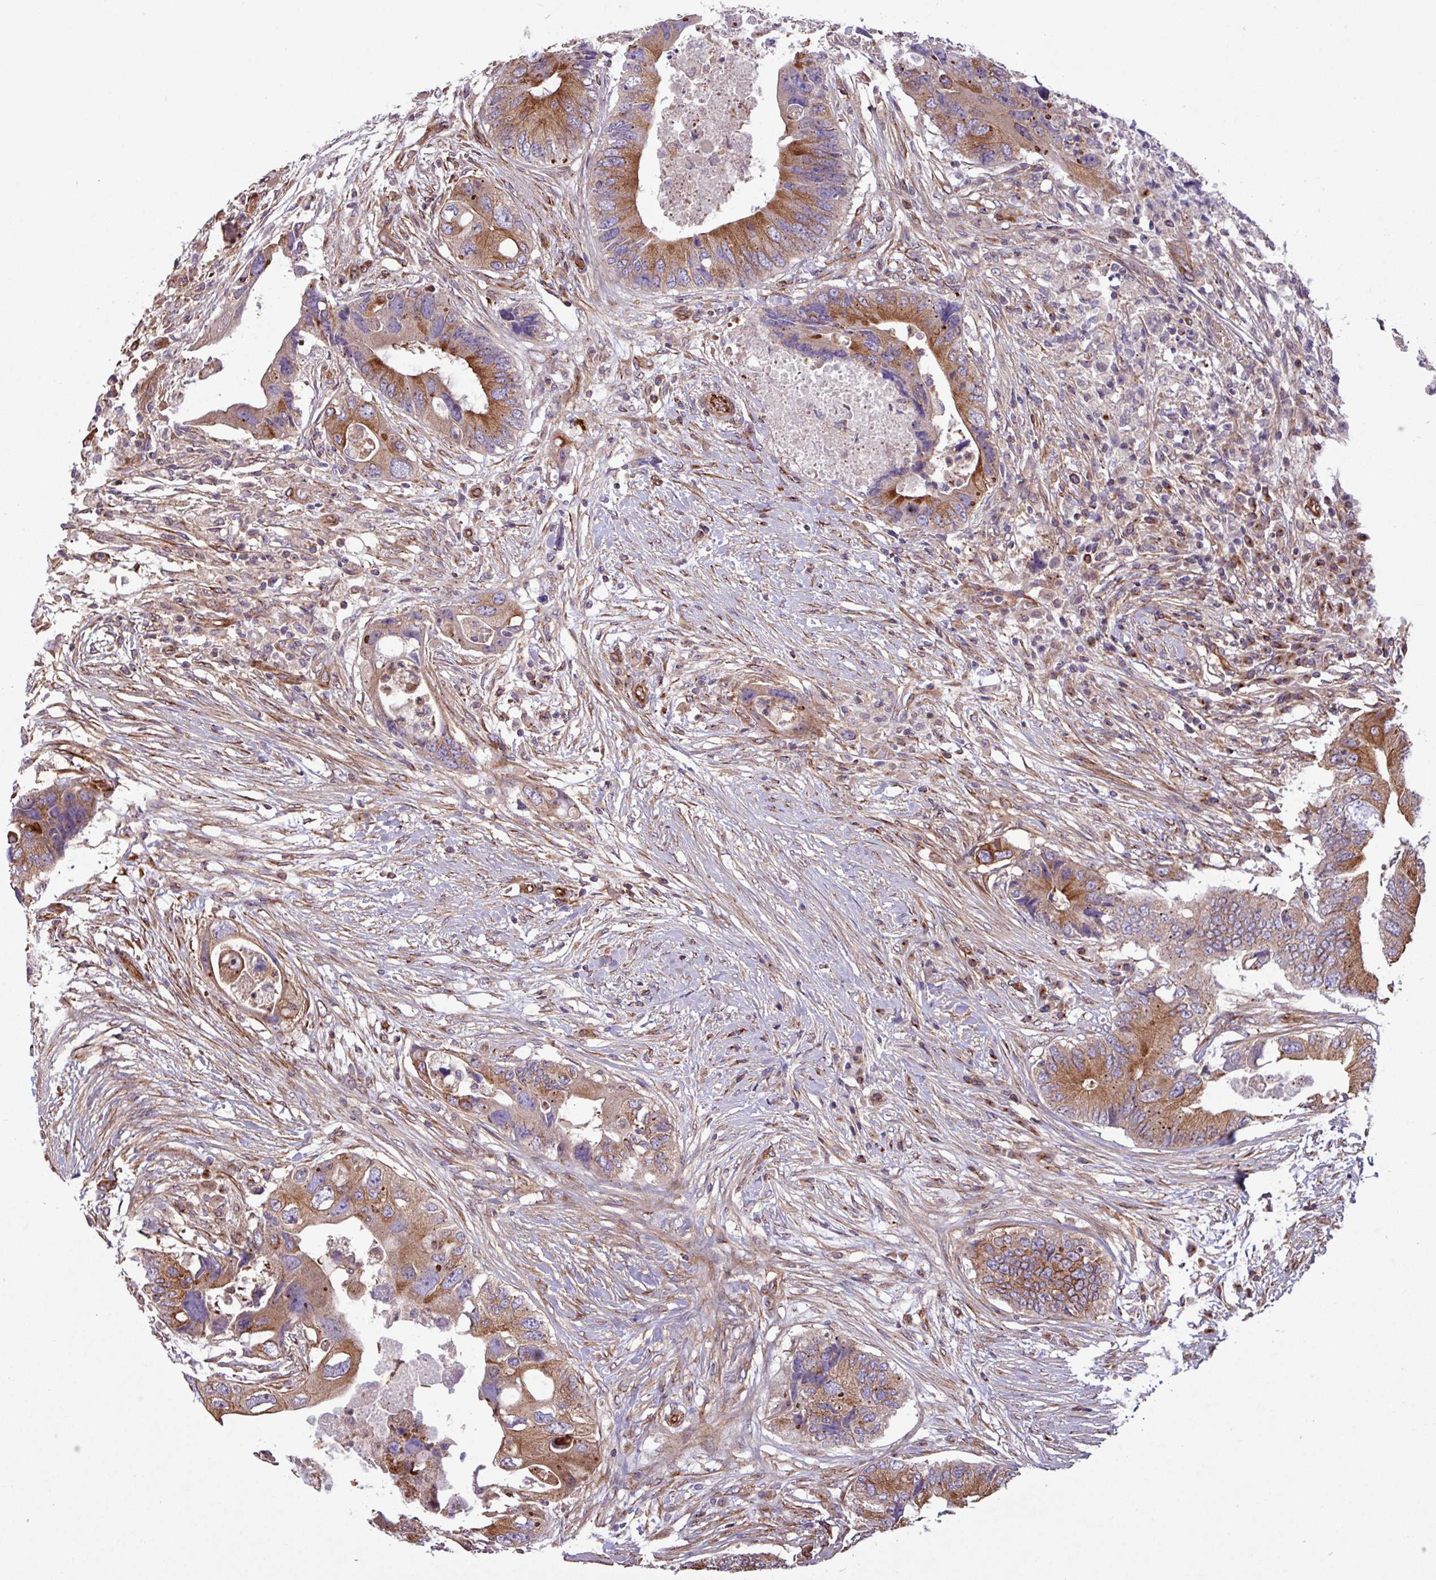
{"staining": {"intensity": "moderate", "quantity": ">75%", "location": "cytoplasmic/membranous"}, "tissue": "colorectal cancer", "cell_type": "Tumor cells", "image_type": "cancer", "snomed": [{"axis": "morphology", "description": "Adenocarcinoma, NOS"}, {"axis": "topography", "description": "Colon"}], "caption": "Protein expression analysis of human colorectal adenocarcinoma reveals moderate cytoplasmic/membranous positivity in about >75% of tumor cells.", "gene": "ZNF300", "patient": {"sex": "male", "age": 71}}